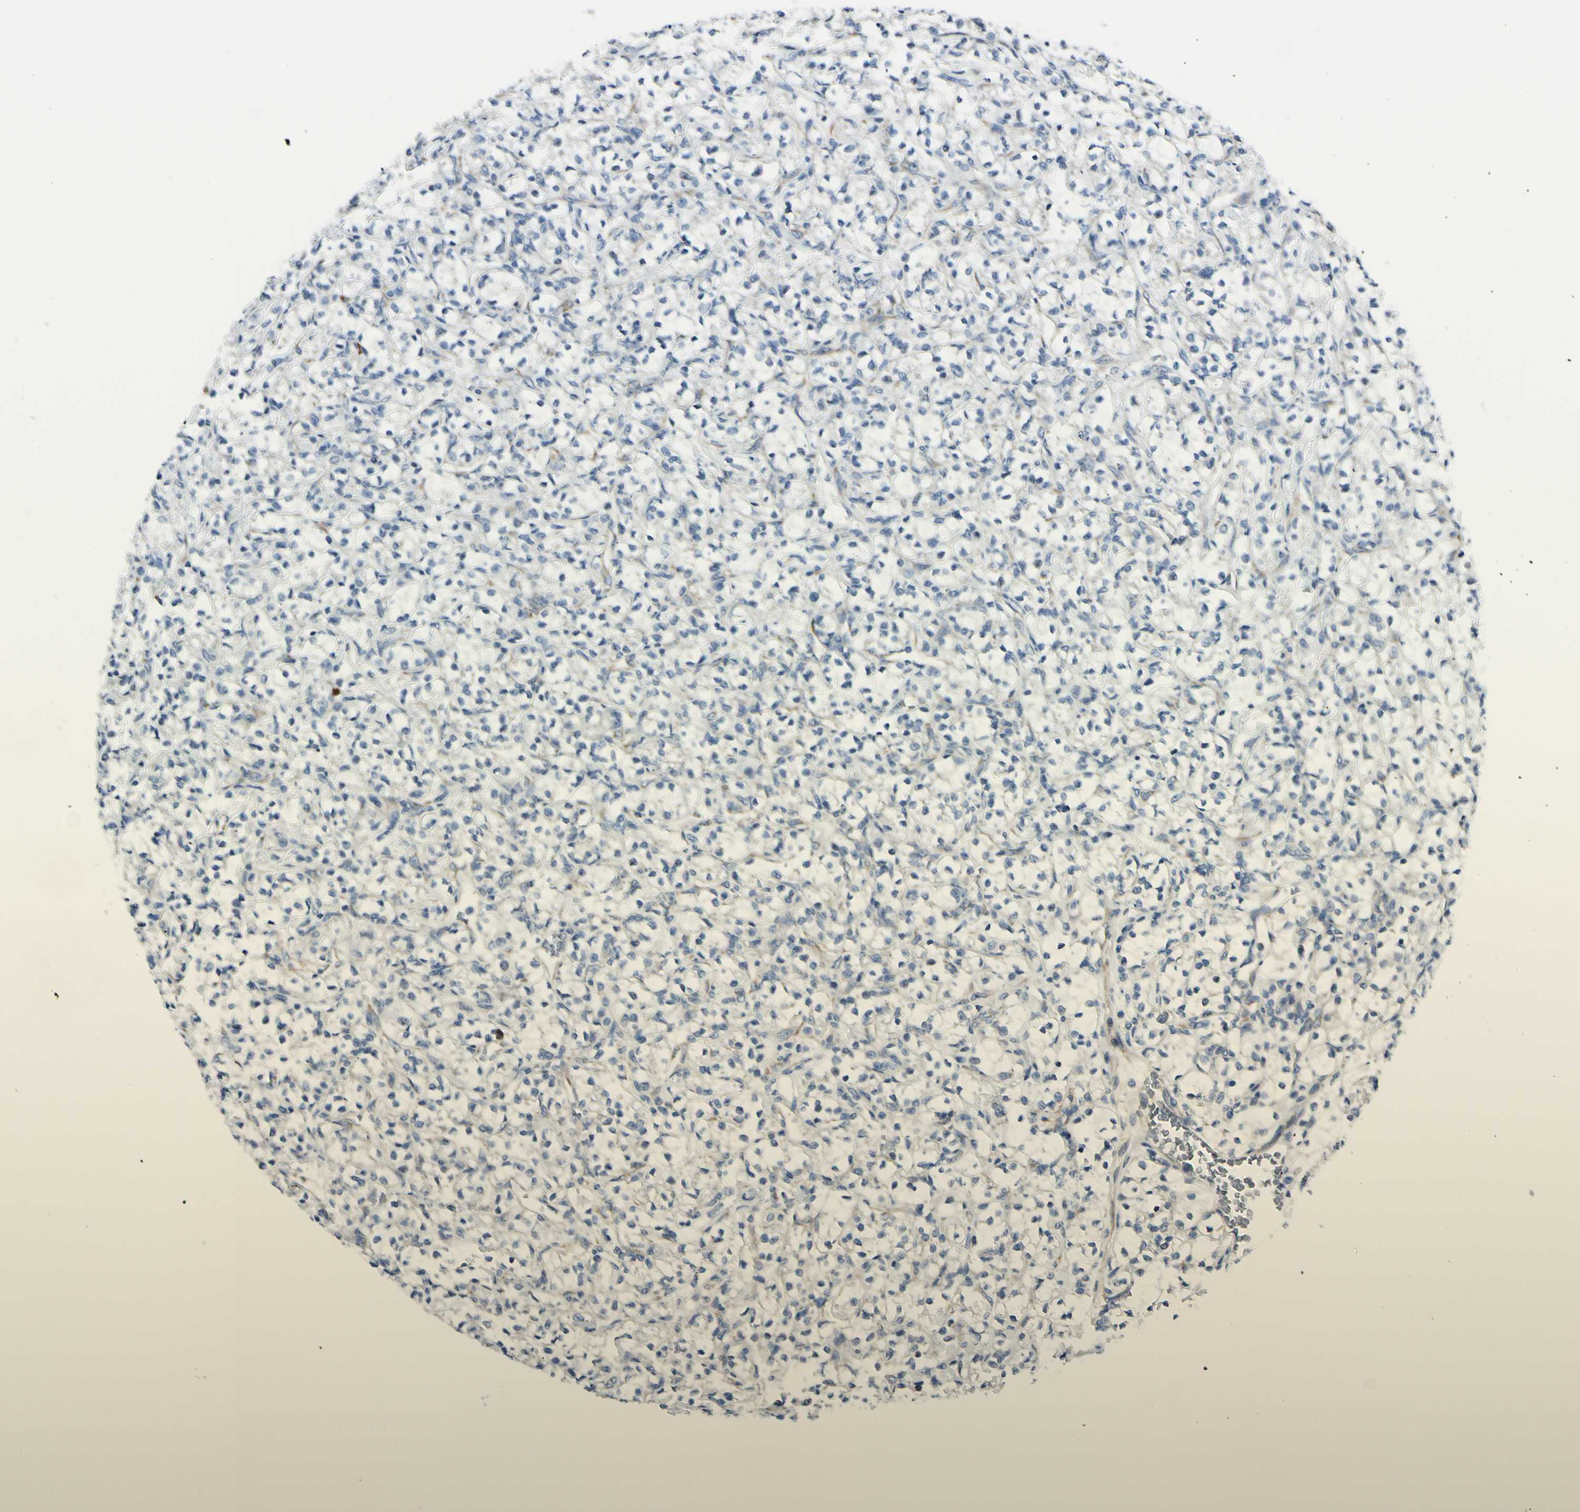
{"staining": {"intensity": "negative", "quantity": "none", "location": "none"}, "tissue": "renal cancer", "cell_type": "Tumor cells", "image_type": "cancer", "snomed": [{"axis": "morphology", "description": "Adenocarcinoma, NOS"}, {"axis": "topography", "description": "Kidney"}], "caption": "Tumor cells show no significant protein positivity in renal cancer. (Stains: DAB IHC with hematoxylin counter stain, Microscopy: brightfield microscopy at high magnification).", "gene": "SELENOS", "patient": {"sex": "female", "age": 69}}